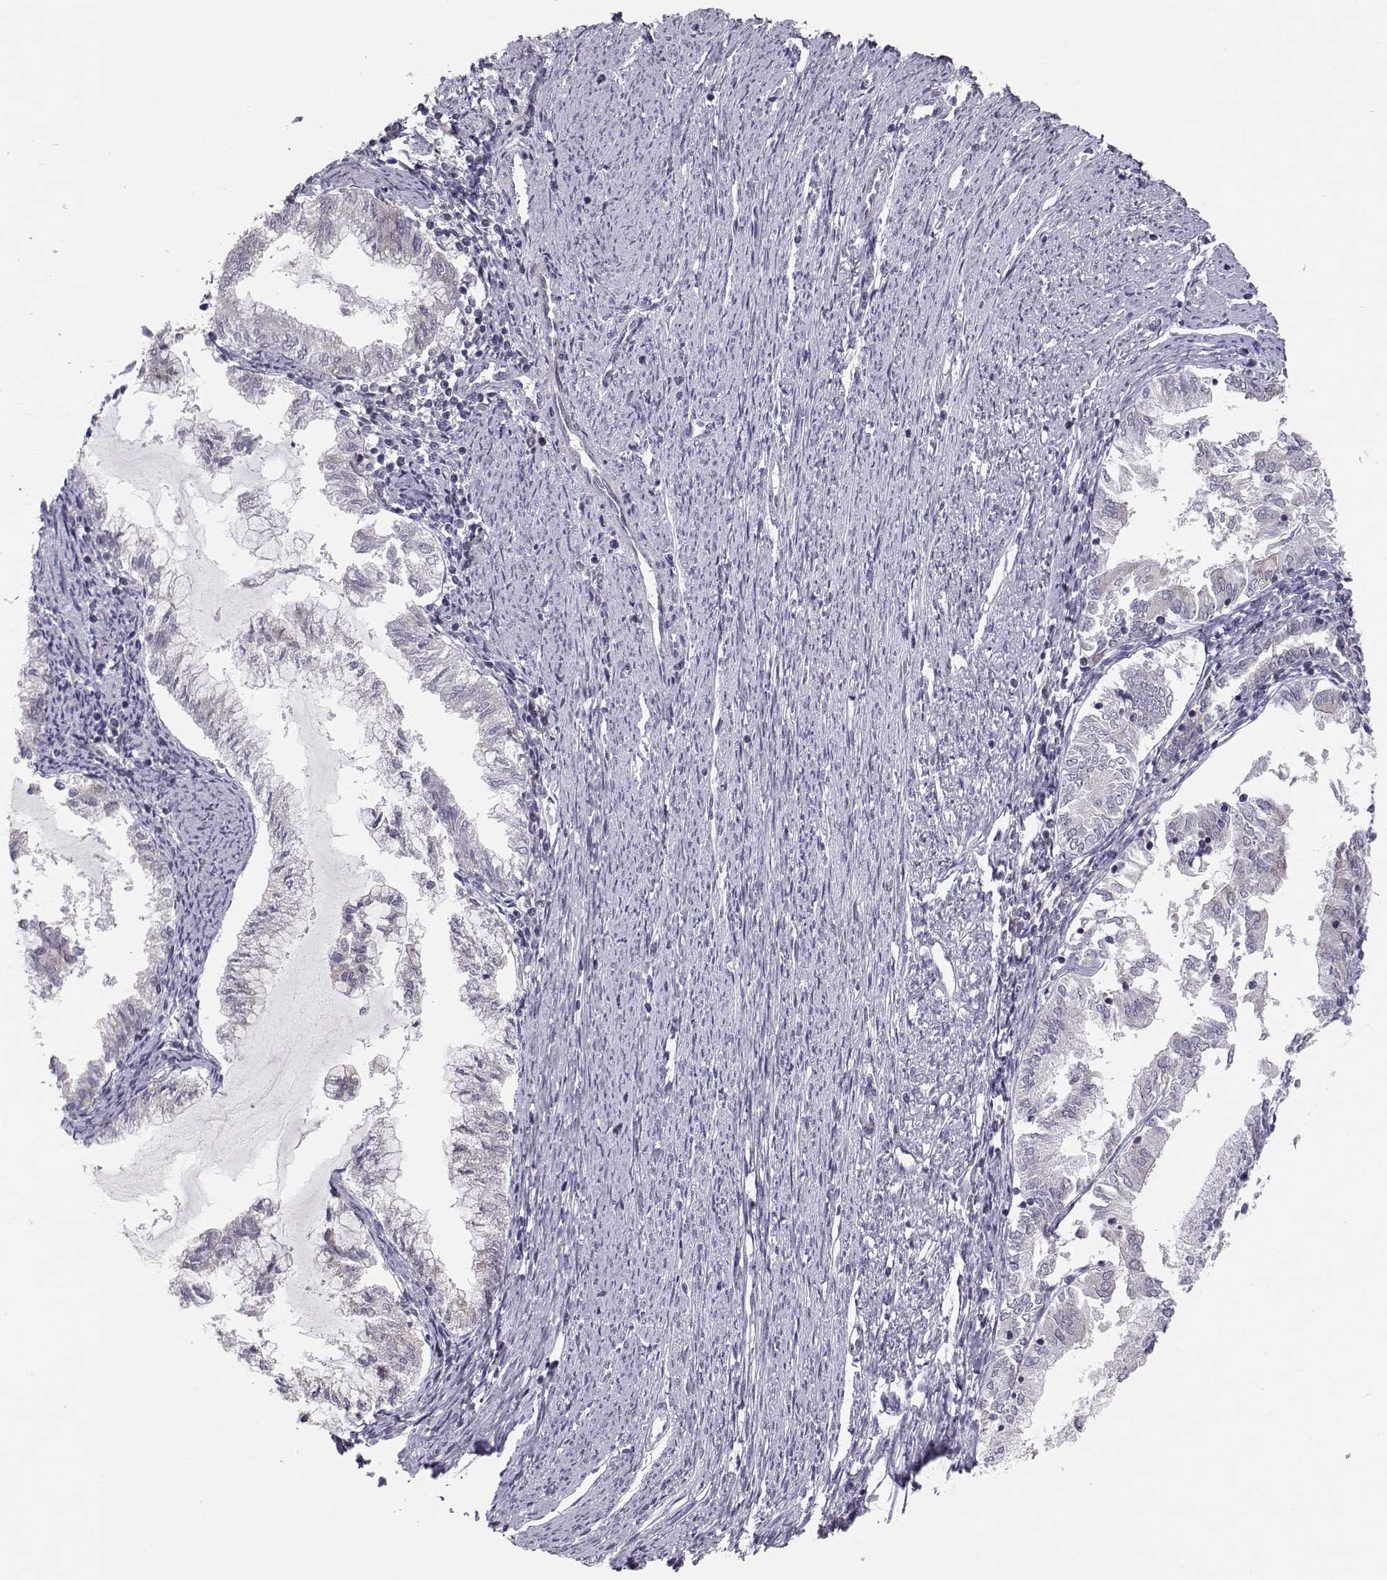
{"staining": {"intensity": "weak", "quantity": "<25%", "location": "cytoplasmic/membranous"}, "tissue": "endometrial cancer", "cell_type": "Tumor cells", "image_type": "cancer", "snomed": [{"axis": "morphology", "description": "Adenocarcinoma, NOS"}, {"axis": "topography", "description": "Endometrium"}], "caption": "Endometrial cancer (adenocarcinoma) was stained to show a protein in brown. There is no significant staining in tumor cells. The staining is performed using DAB brown chromogen with nuclei counter-stained in using hematoxylin.", "gene": "KIF13B", "patient": {"sex": "female", "age": 79}}